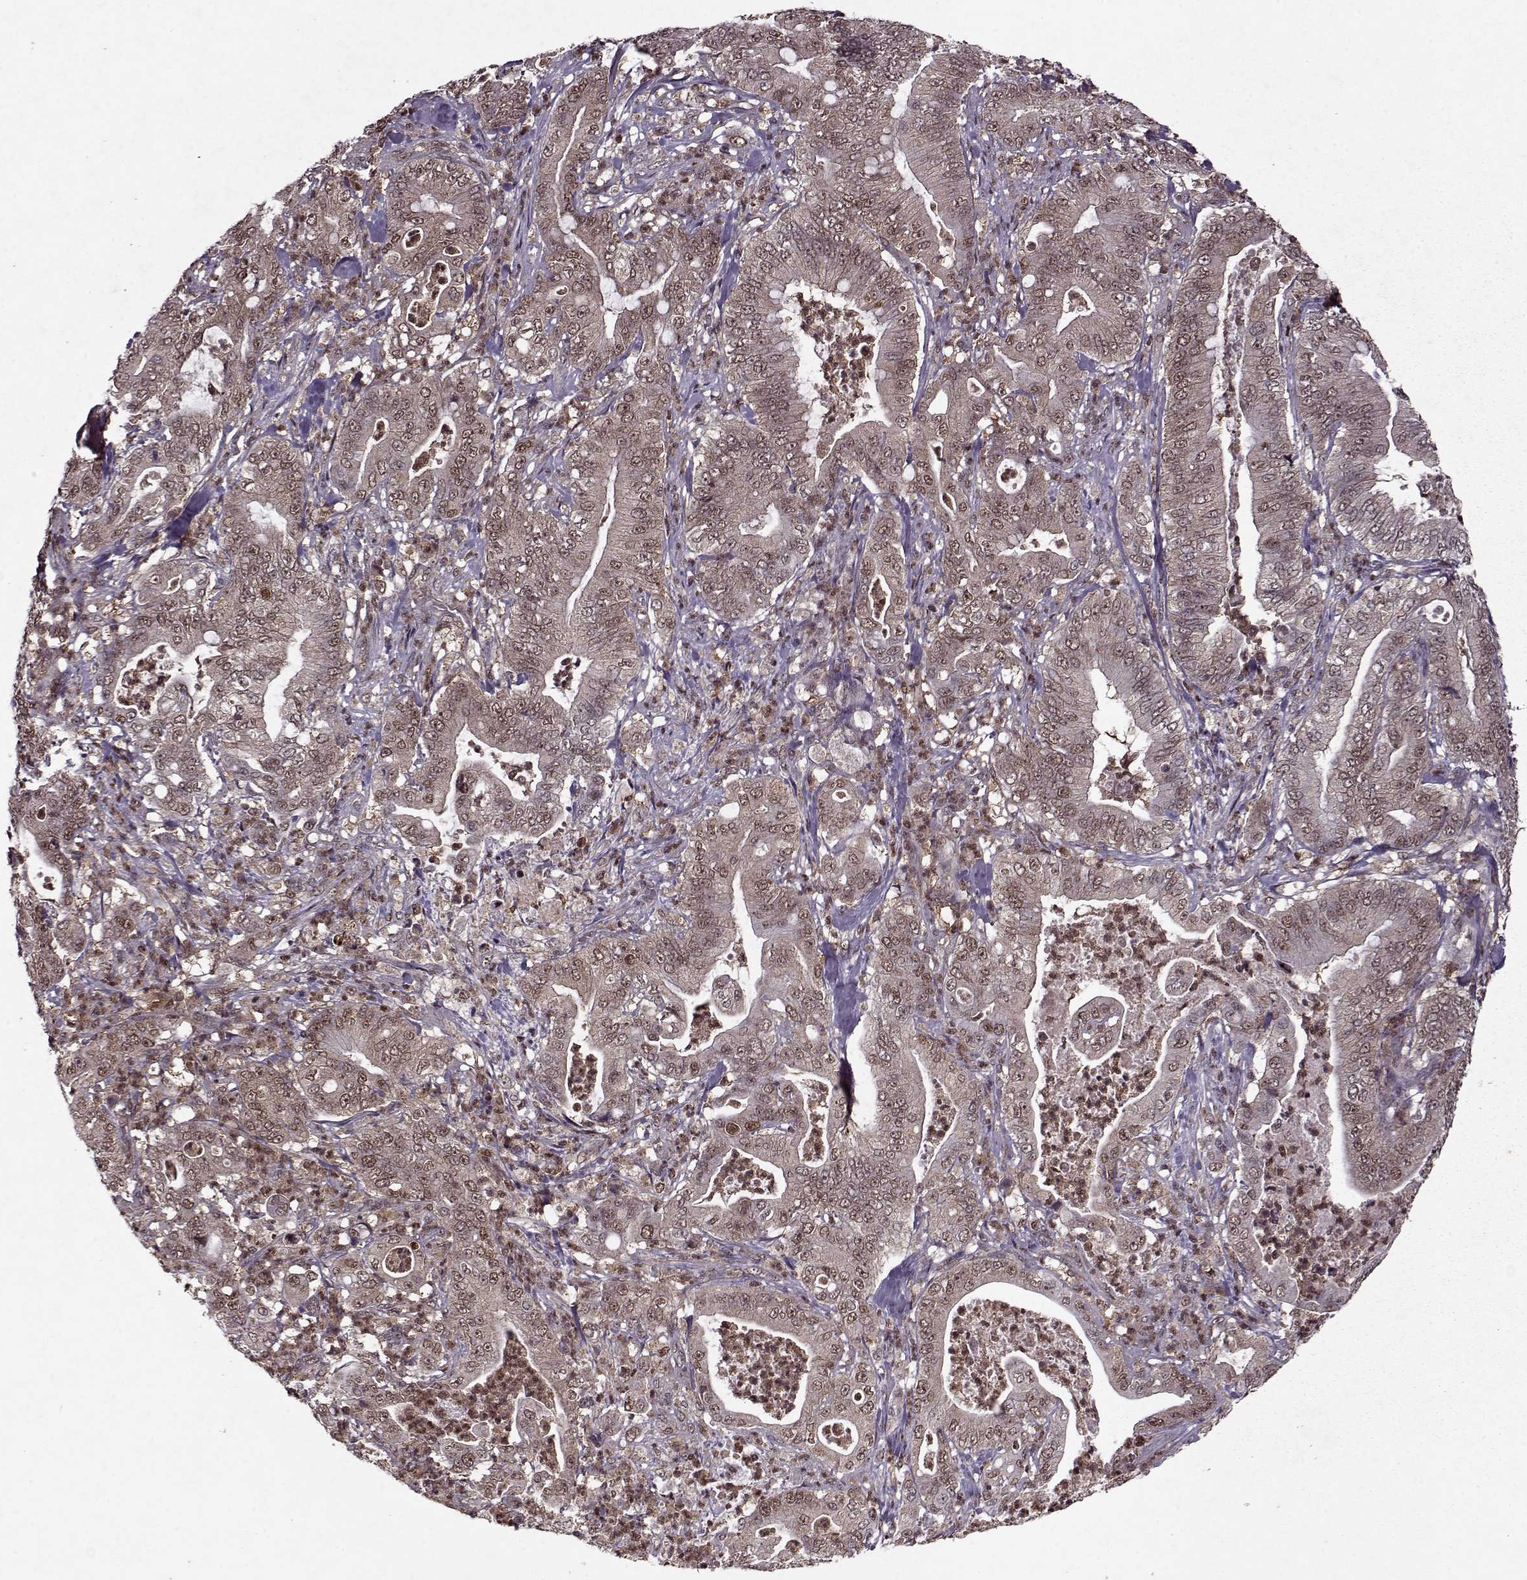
{"staining": {"intensity": "weak", "quantity": ">75%", "location": "cytoplasmic/membranous,nuclear"}, "tissue": "pancreatic cancer", "cell_type": "Tumor cells", "image_type": "cancer", "snomed": [{"axis": "morphology", "description": "Adenocarcinoma, NOS"}, {"axis": "topography", "description": "Pancreas"}], "caption": "Immunohistochemistry (IHC) histopathology image of human pancreatic cancer stained for a protein (brown), which exhibits low levels of weak cytoplasmic/membranous and nuclear expression in approximately >75% of tumor cells.", "gene": "PSMA7", "patient": {"sex": "male", "age": 71}}